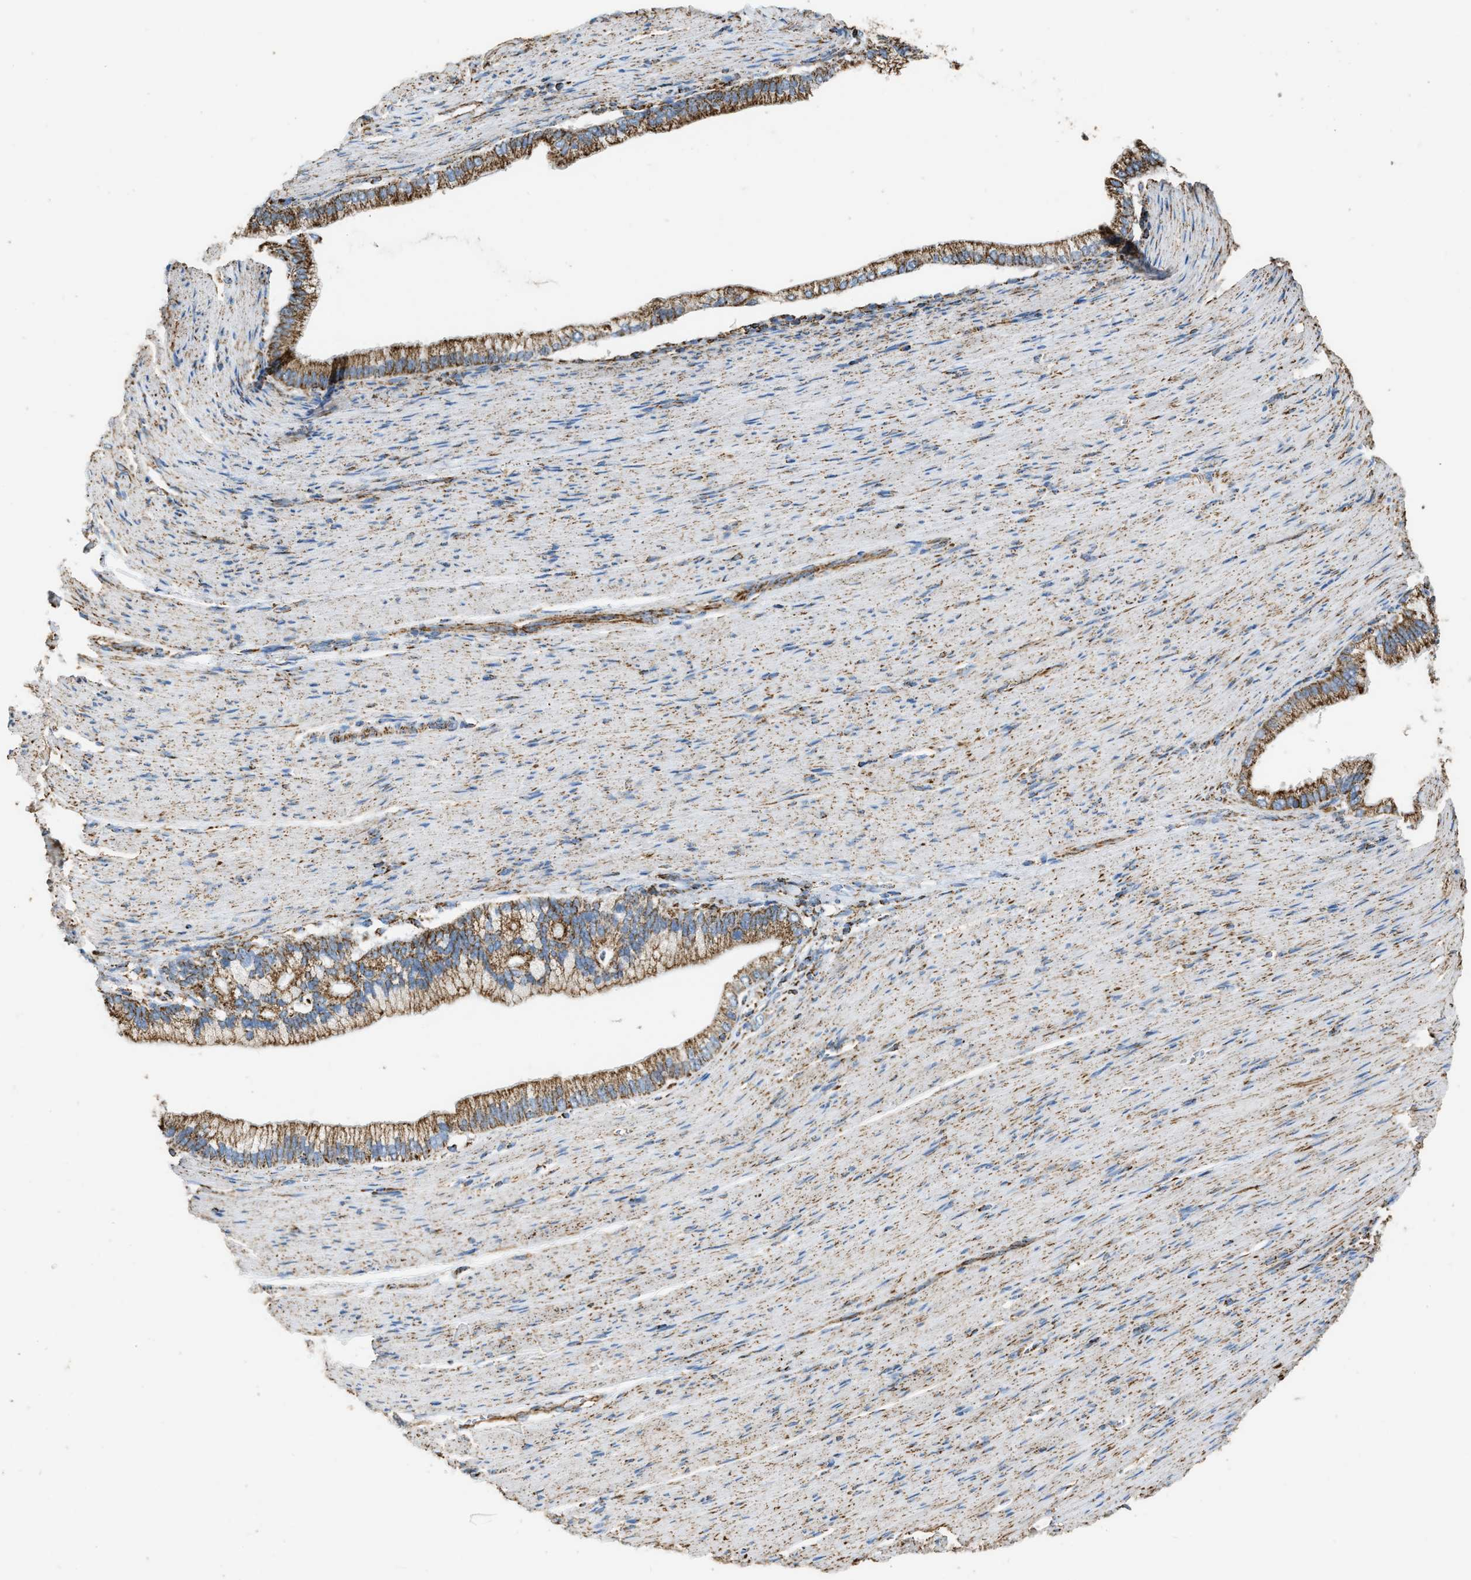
{"staining": {"intensity": "moderate", "quantity": ">75%", "location": "cytoplasmic/membranous"}, "tissue": "pancreatic cancer", "cell_type": "Tumor cells", "image_type": "cancer", "snomed": [{"axis": "morphology", "description": "Adenocarcinoma, NOS"}, {"axis": "topography", "description": "Pancreas"}], "caption": "Protein staining exhibits moderate cytoplasmic/membranous expression in approximately >75% of tumor cells in pancreatic adenocarcinoma. The staining was performed using DAB to visualize the protein expression in brown, while the nuclei were stained in blue with hematoxylin (Magnification: 20x).", "gene": "IRX6", "patient": {"sex": "male", "age": 69}}